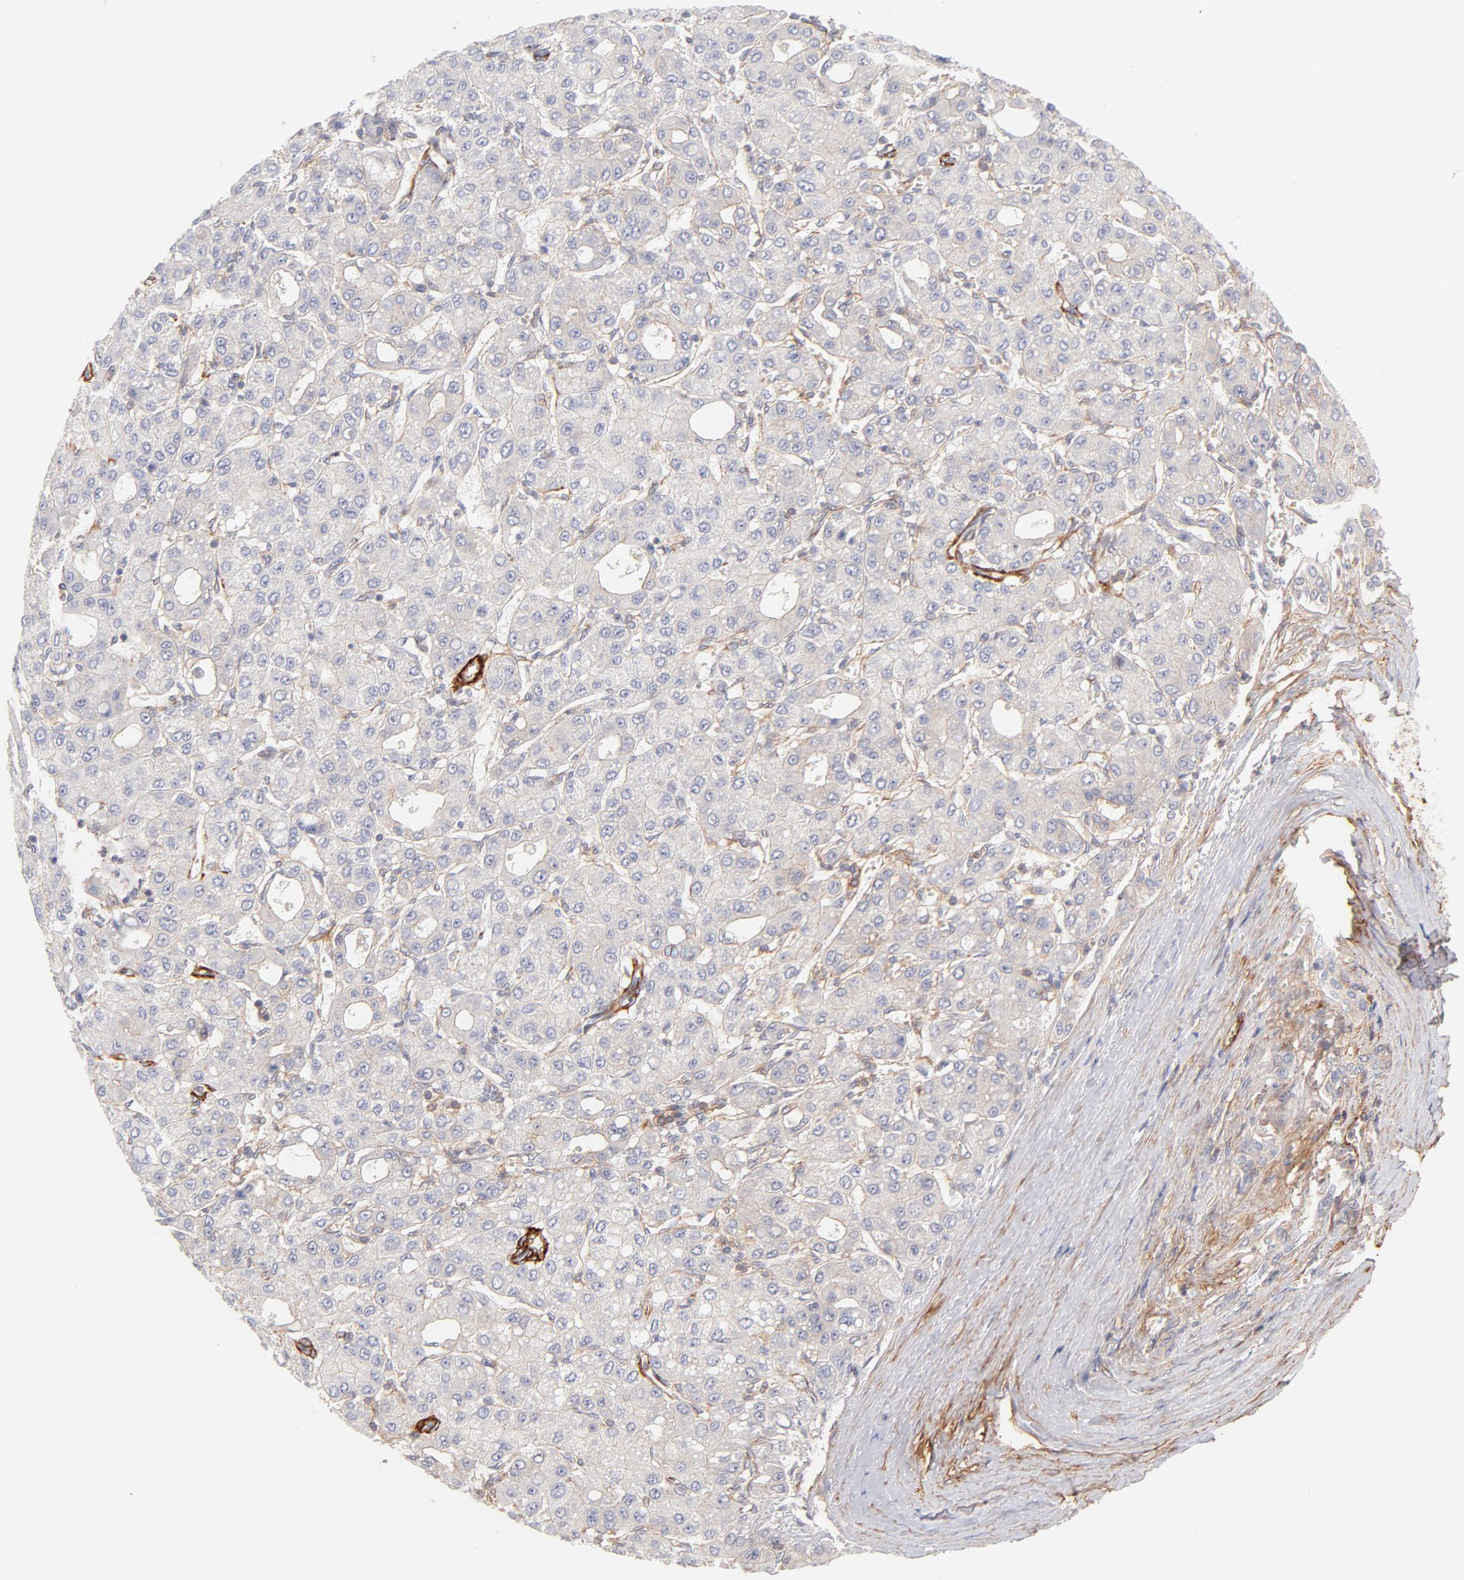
{"staining": {"intensity": "negative", "quantity": "none", "location": "none"}, "tissue": "liver cancer", "cell_type": "Tumor cells", "image_type": "cancer", "snomed": [{"axis": "morphology", "description": "Carcinoma, Hepatocellular, NOS"}, {"axis": "topography", "description": "Liver"}], "caption": "Immunohistochemistry histopathology image of neoplastic tissue: liver hepatocellular carcinoma stained with DAB shows no significant protein staining in tumor cells. (Immunohistochemistry (ihc), brightfield microscopy, high magnification).", "gene": "LDLRAP1", "patient": {"sex": "male", "age": 69}}